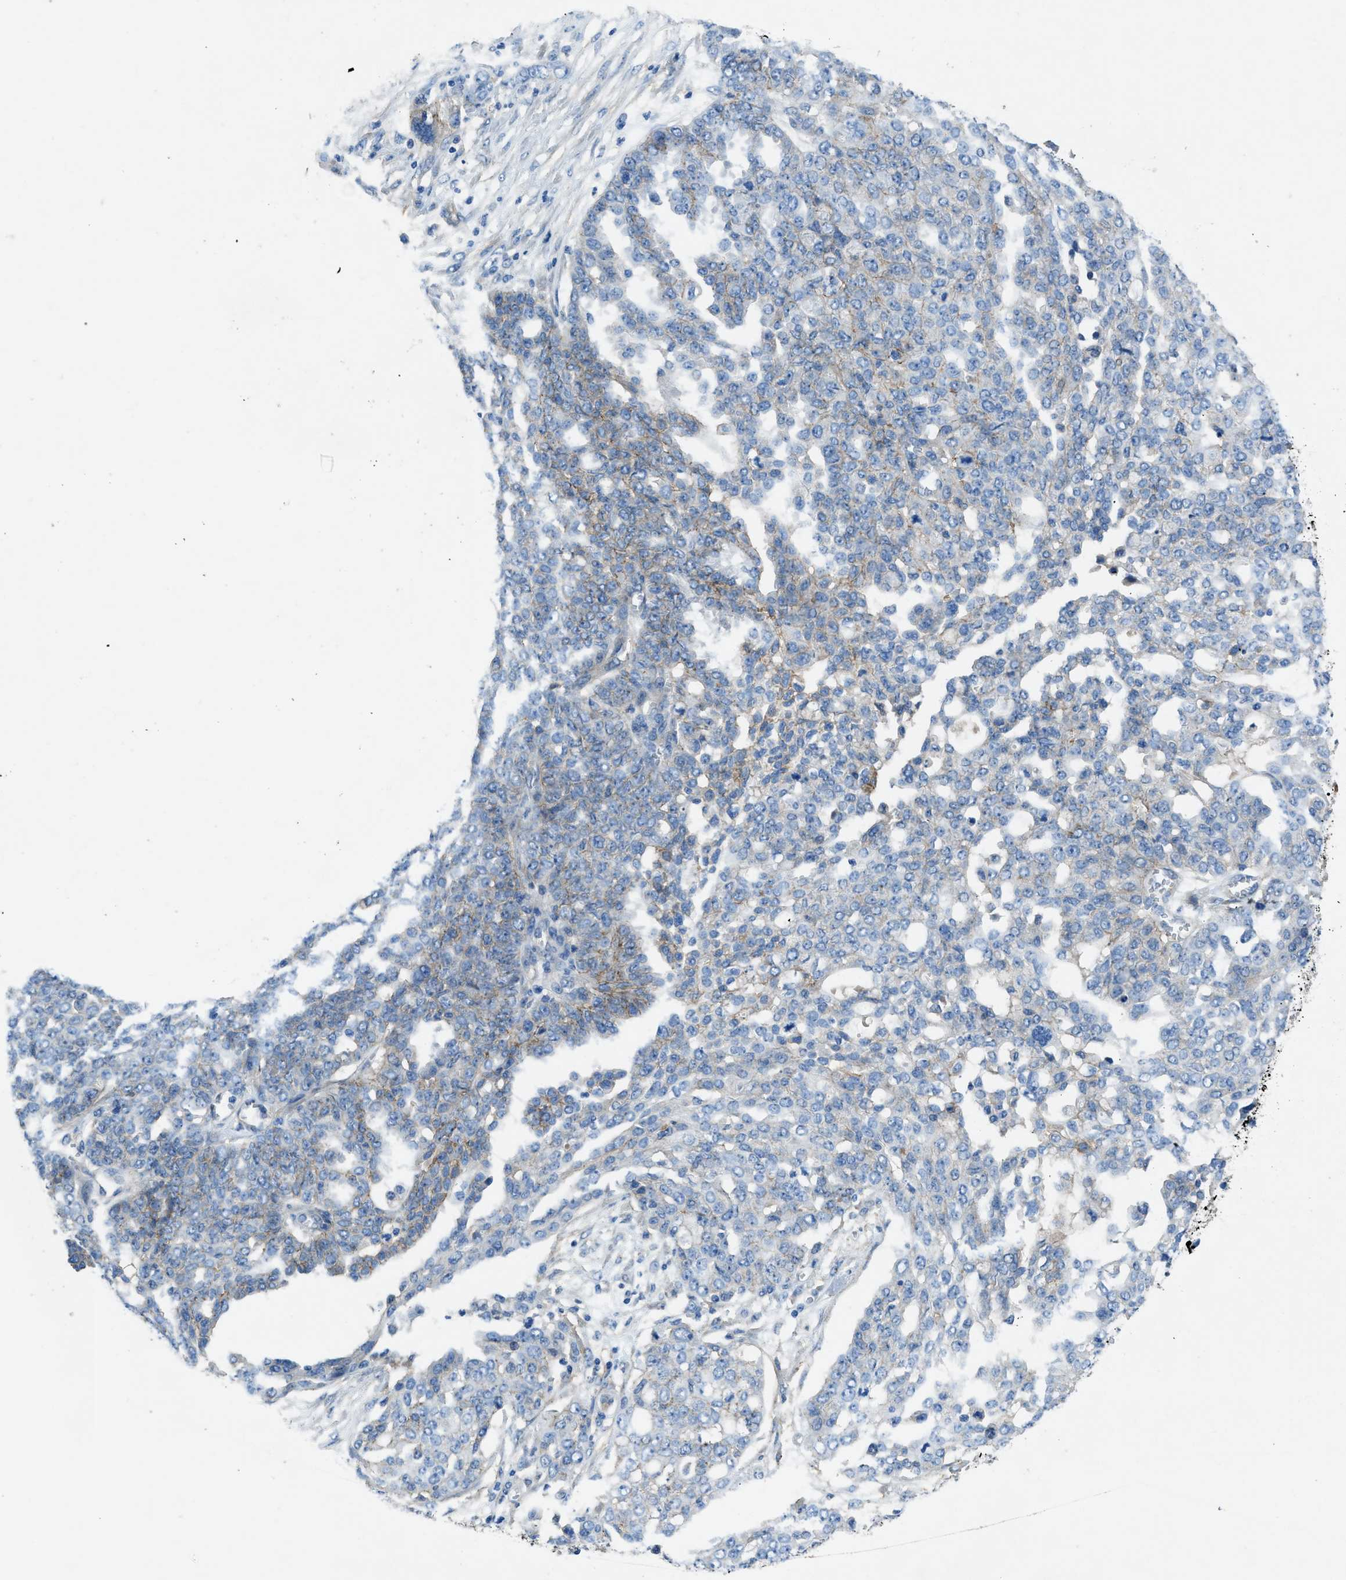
{"staining": {"intensity": "negative", "quantity": "none", "location": "none"}, "tissue": "ovarian cancer", "cell_type": "Tumor cells", "image_type": "cancer", "snomed": [{"axis": "morphology", "description": "Cystadenocarcinoma, serous, NOS"}, {"axis": "topography", "description": "Soft tissue"}, {"axis": "topography", "description": "Ovary"}], "caption": "IHC of ovarian serous cystadenocarcinoma demonstrates no staining in tumor cells.", "gene": "PTGFRN", "patient": {"sex": "female", "age": 57}}